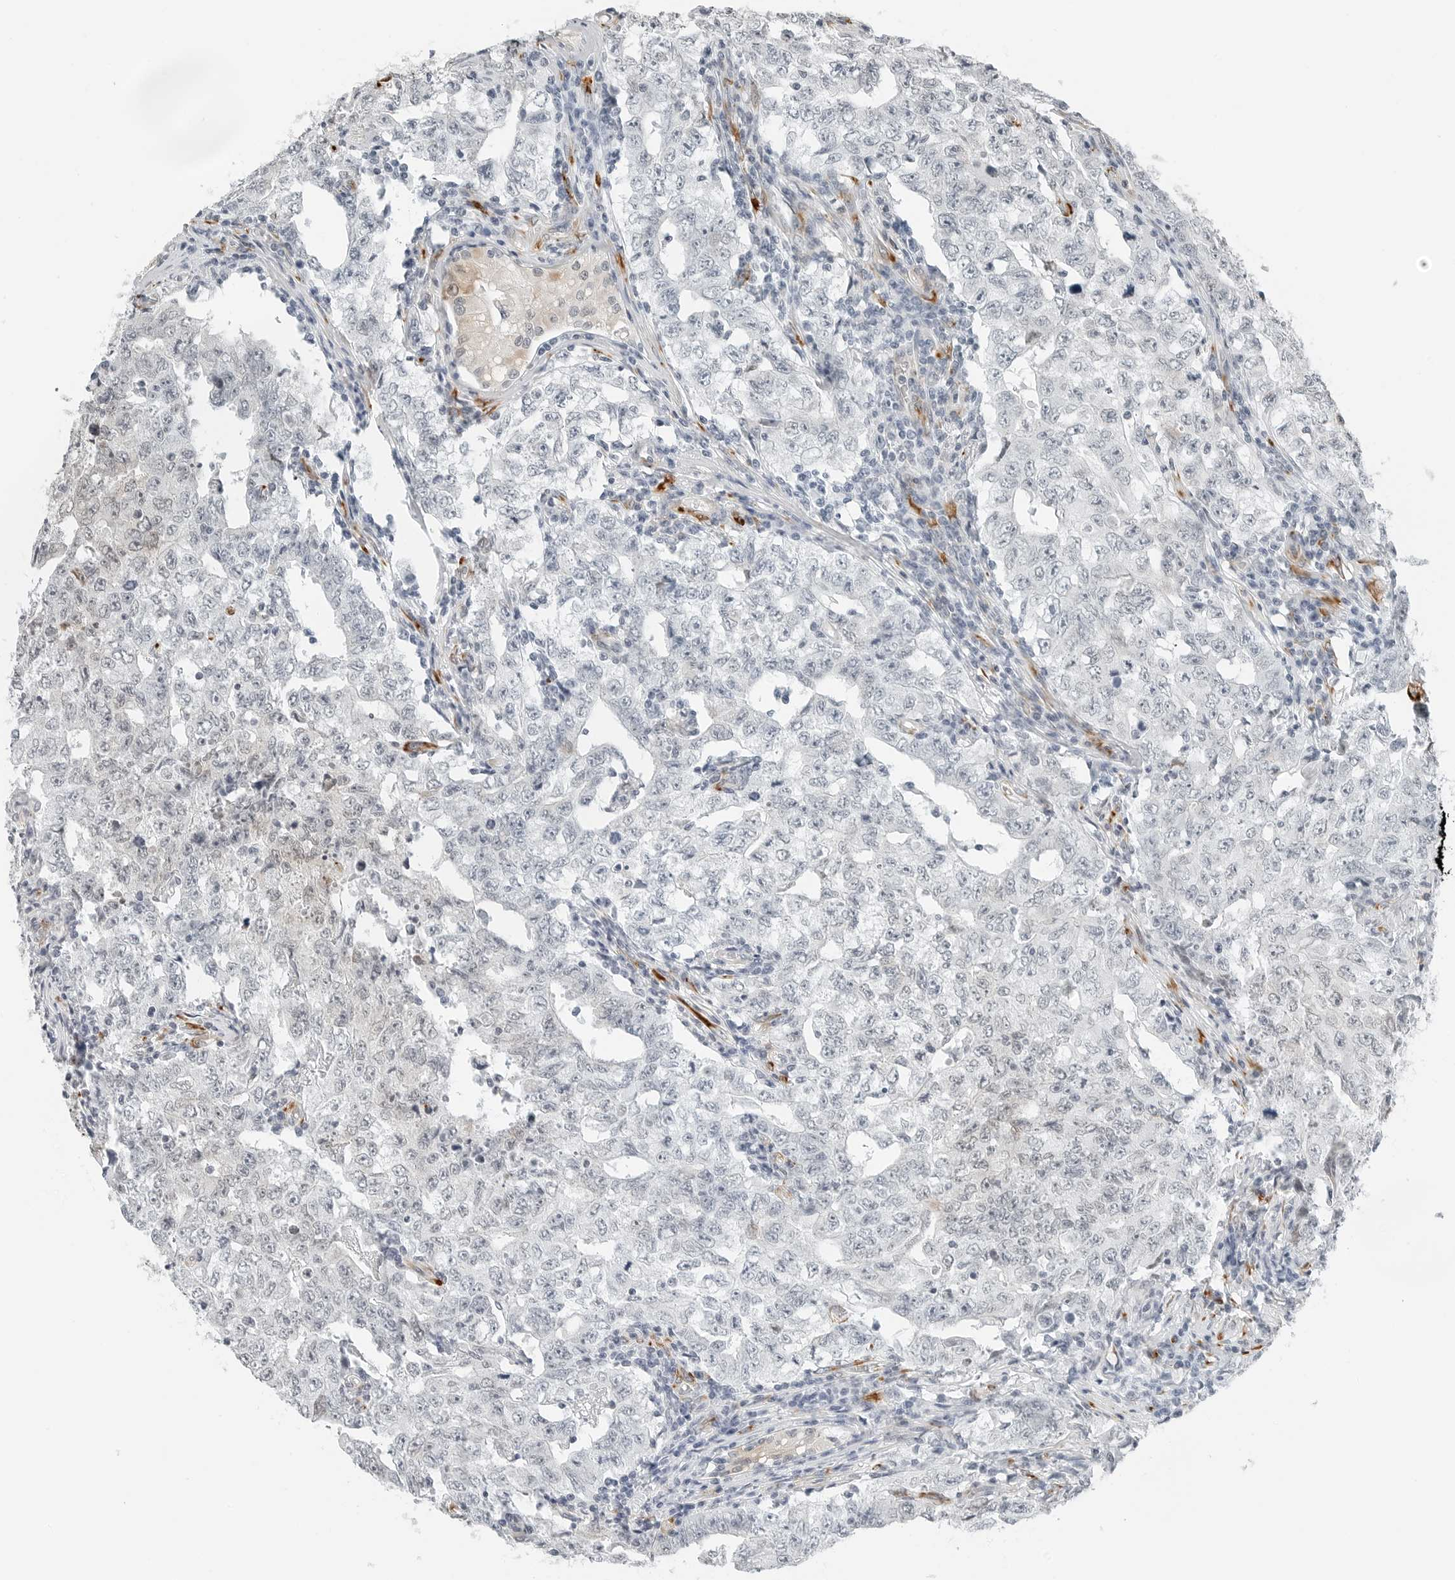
{"staining": {"intensity": "negative", "quantity": "none", "location": "none"}, "tissue": "testis cancer", "cell_type": "Tumor cells", "image_type": "cancer", "snomed": [{"axis": "morphology", "description": "Carcinoma, Embryonal, NOS"}, {"axis": "topography", "description": "Testis"}], "caption": "IHC histopathology image of human testis embryonal carcinoma stained for a protein (brown), which displays no positivity in tumor cells.", "gene": "P4HA2", "patient": {"sex": "male", "age": 26}}